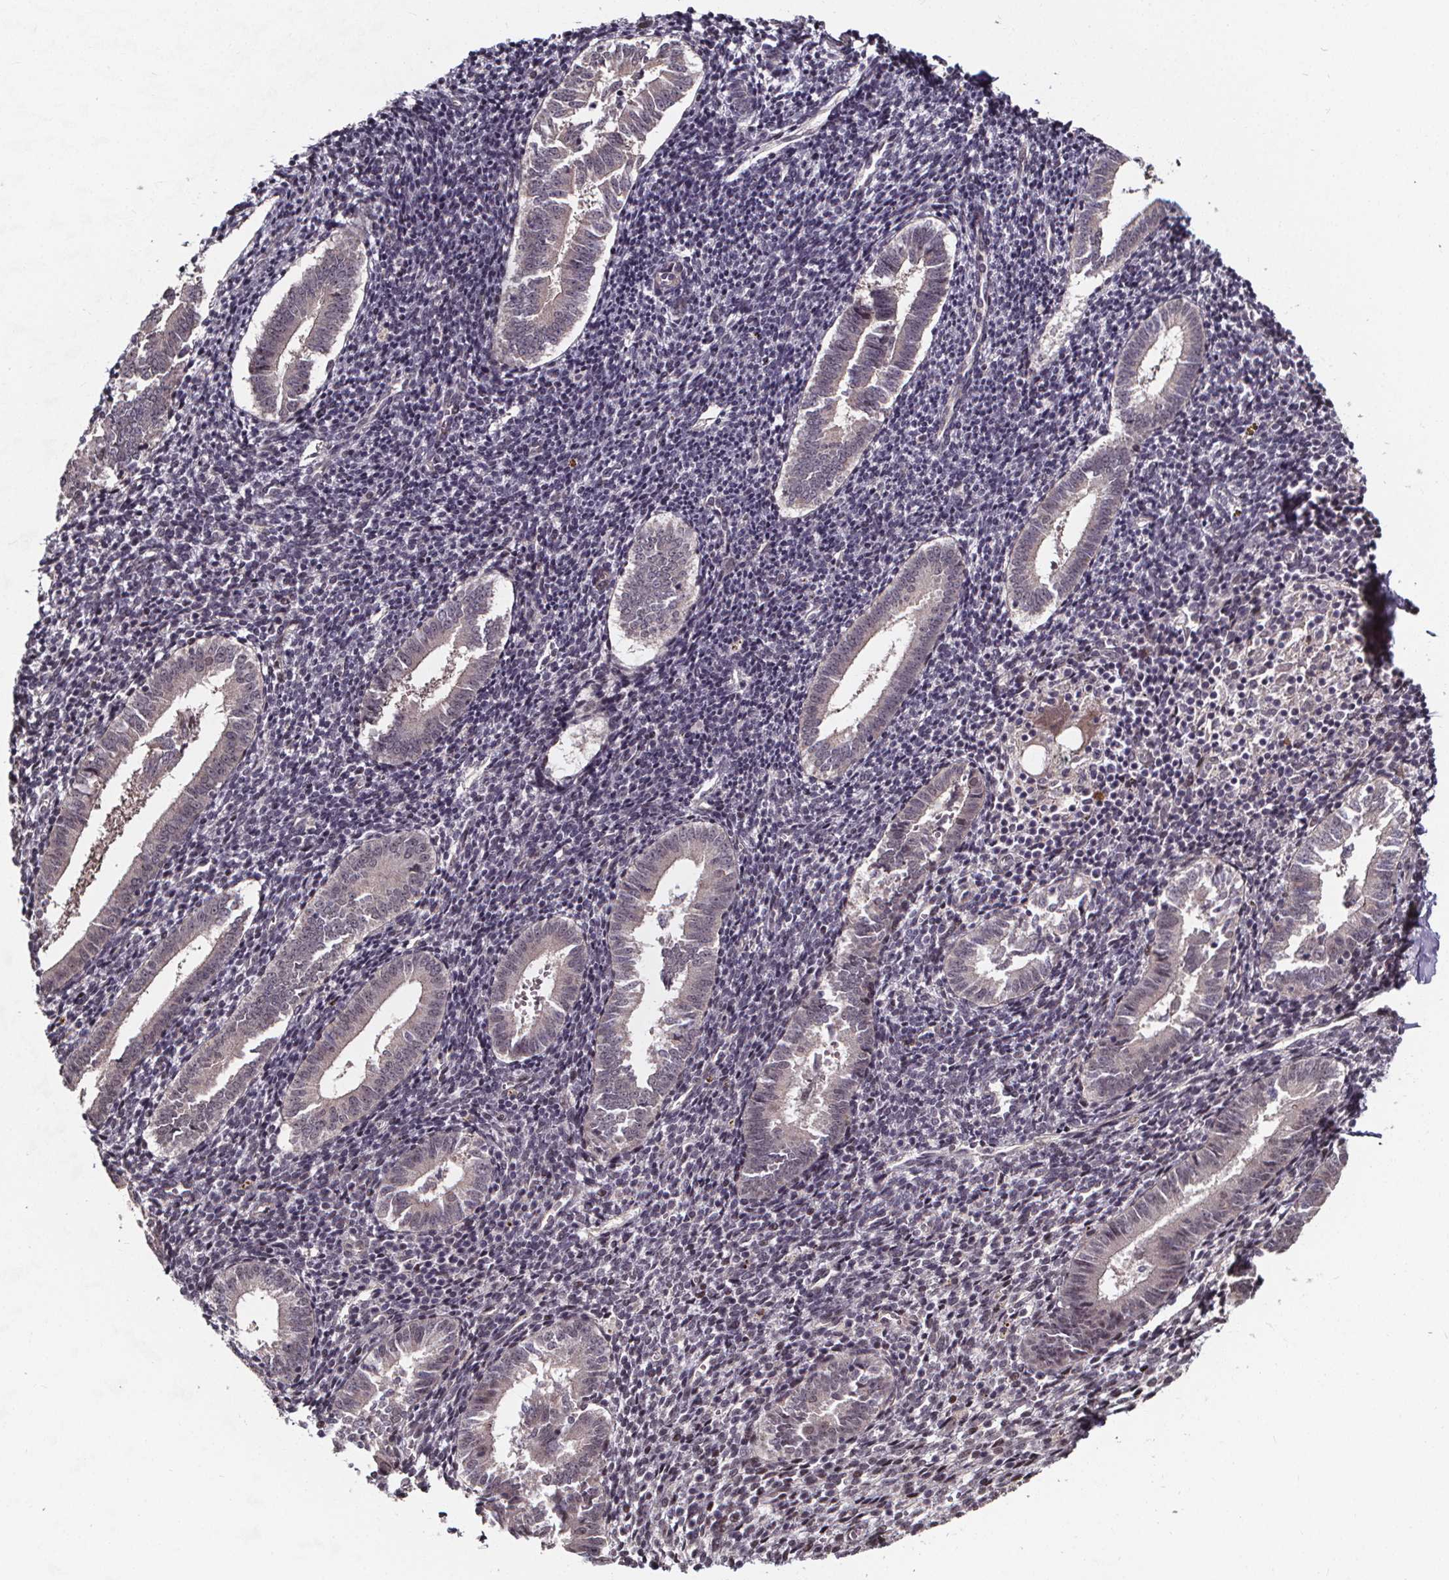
{"staining": {"intensity": "negative", "quantity": "none", "location": "none"}, "tissue": "endometrium", "cell_type": "Cells in endometrial stroma", "image_type": "normal", "snomed": [{"axis": "morphology", "description": "Normal tissue, NOS"}, {"axis": "topography", "description": "Endometrium"}], "caption": "DAB immunohistochemical staining of unremarkable endometrium reveals no significant staining in cells in endometrial stroma. (DAB immunohistochemistry (IHC), high magnification).", "gene": "DDIT3", "patient": {"sex": "female", "age": 25}}